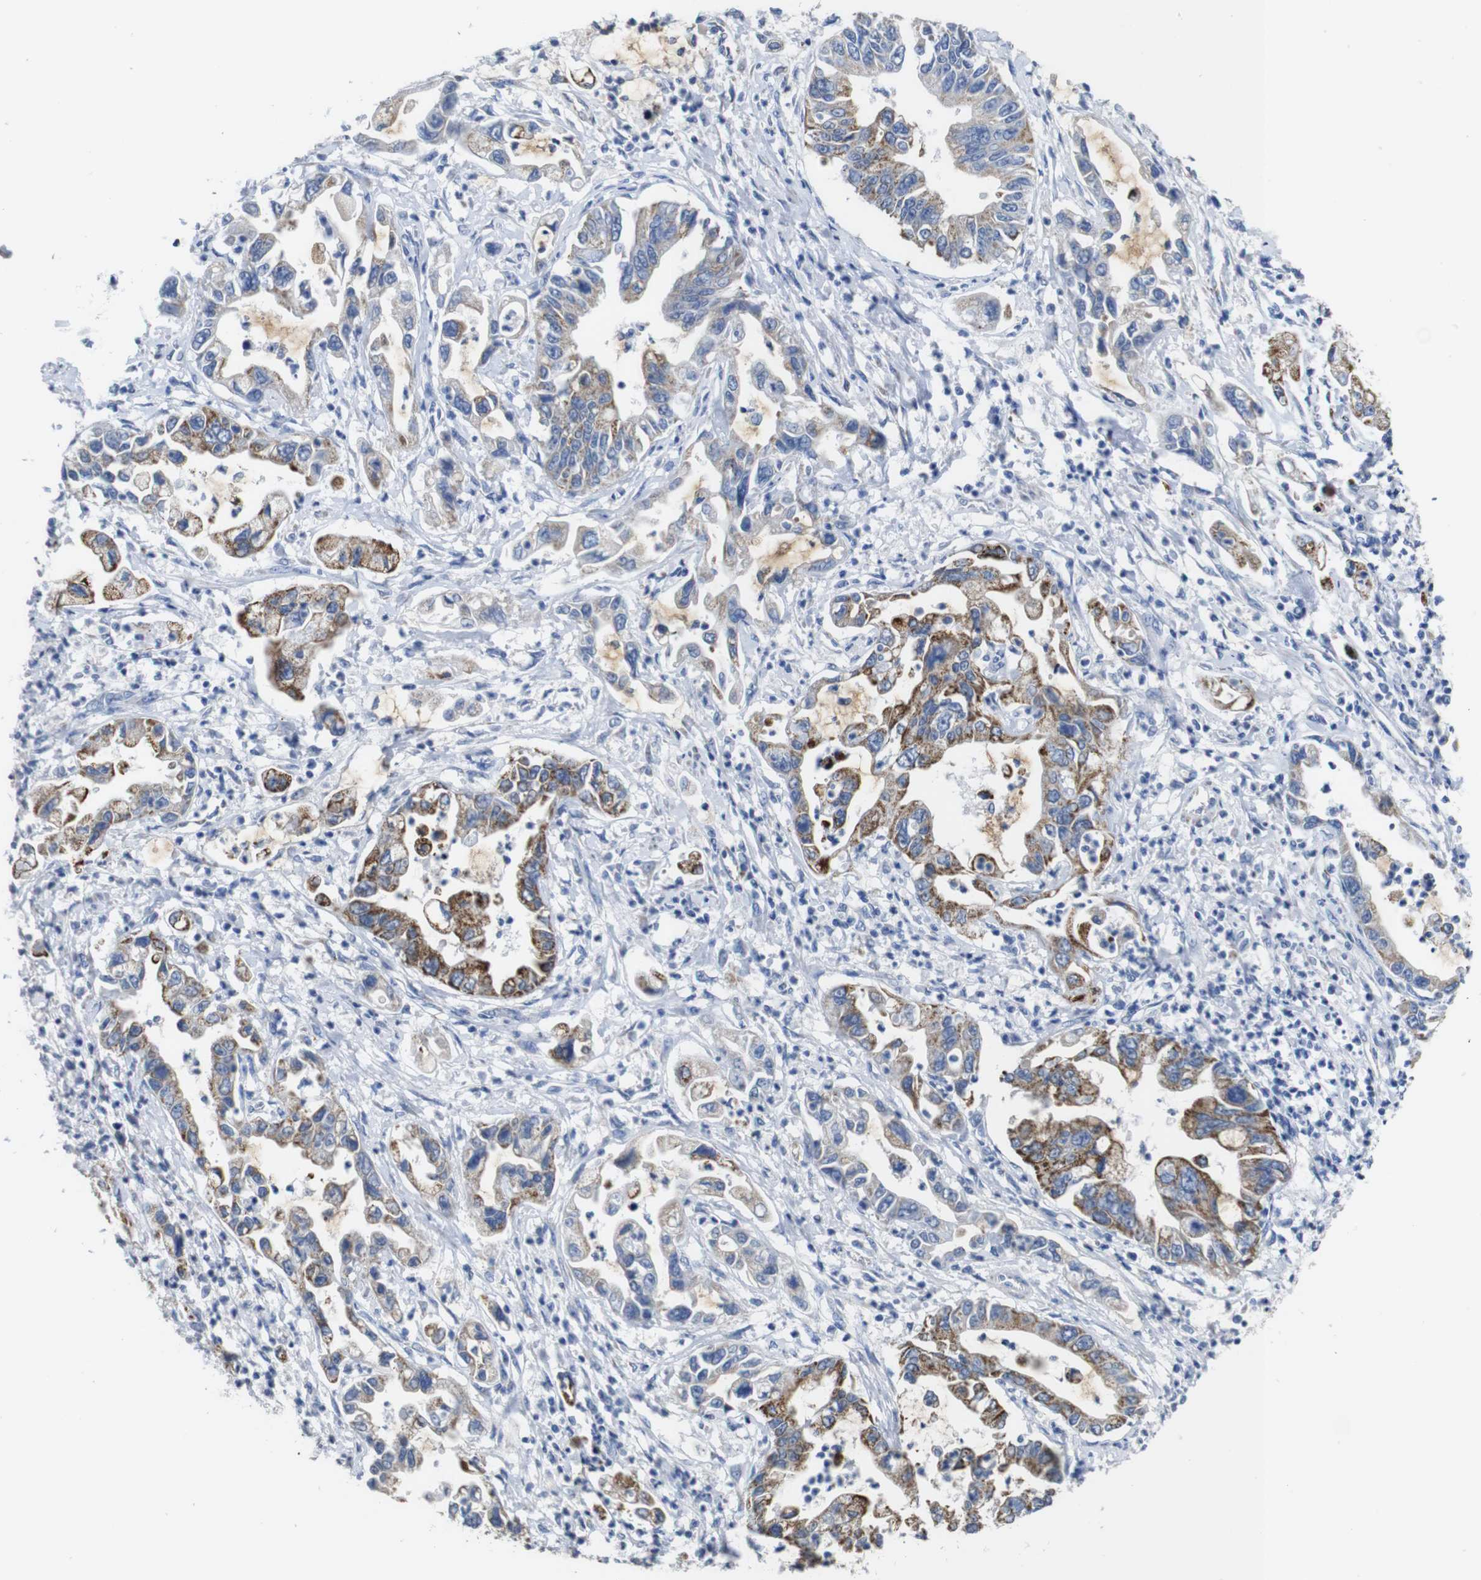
{"staining": {"intensity": "moderate", "quantity": "25%-75%", "location": "cytoplasmic/membranous"}, "tissue": "pancreatic cancer", "cell_type": "Tumor cells", "image_type": "cancer", "snomed": [{"axis": "morphology", "description": "Adenocarcinoma, NOS"}, {"axis": "topography", "description": "Pancreas"}], "caption": "This photomicrograph displays immunohistochemistry staining of human pancreatic cancer (adenocarcinoma), with medium moderate cytoplasmic/membranous positivity in approximately 25%-75% of tumor cells.", "gene": "MAOA", "patient": {"sex": "male", "age": 56}}